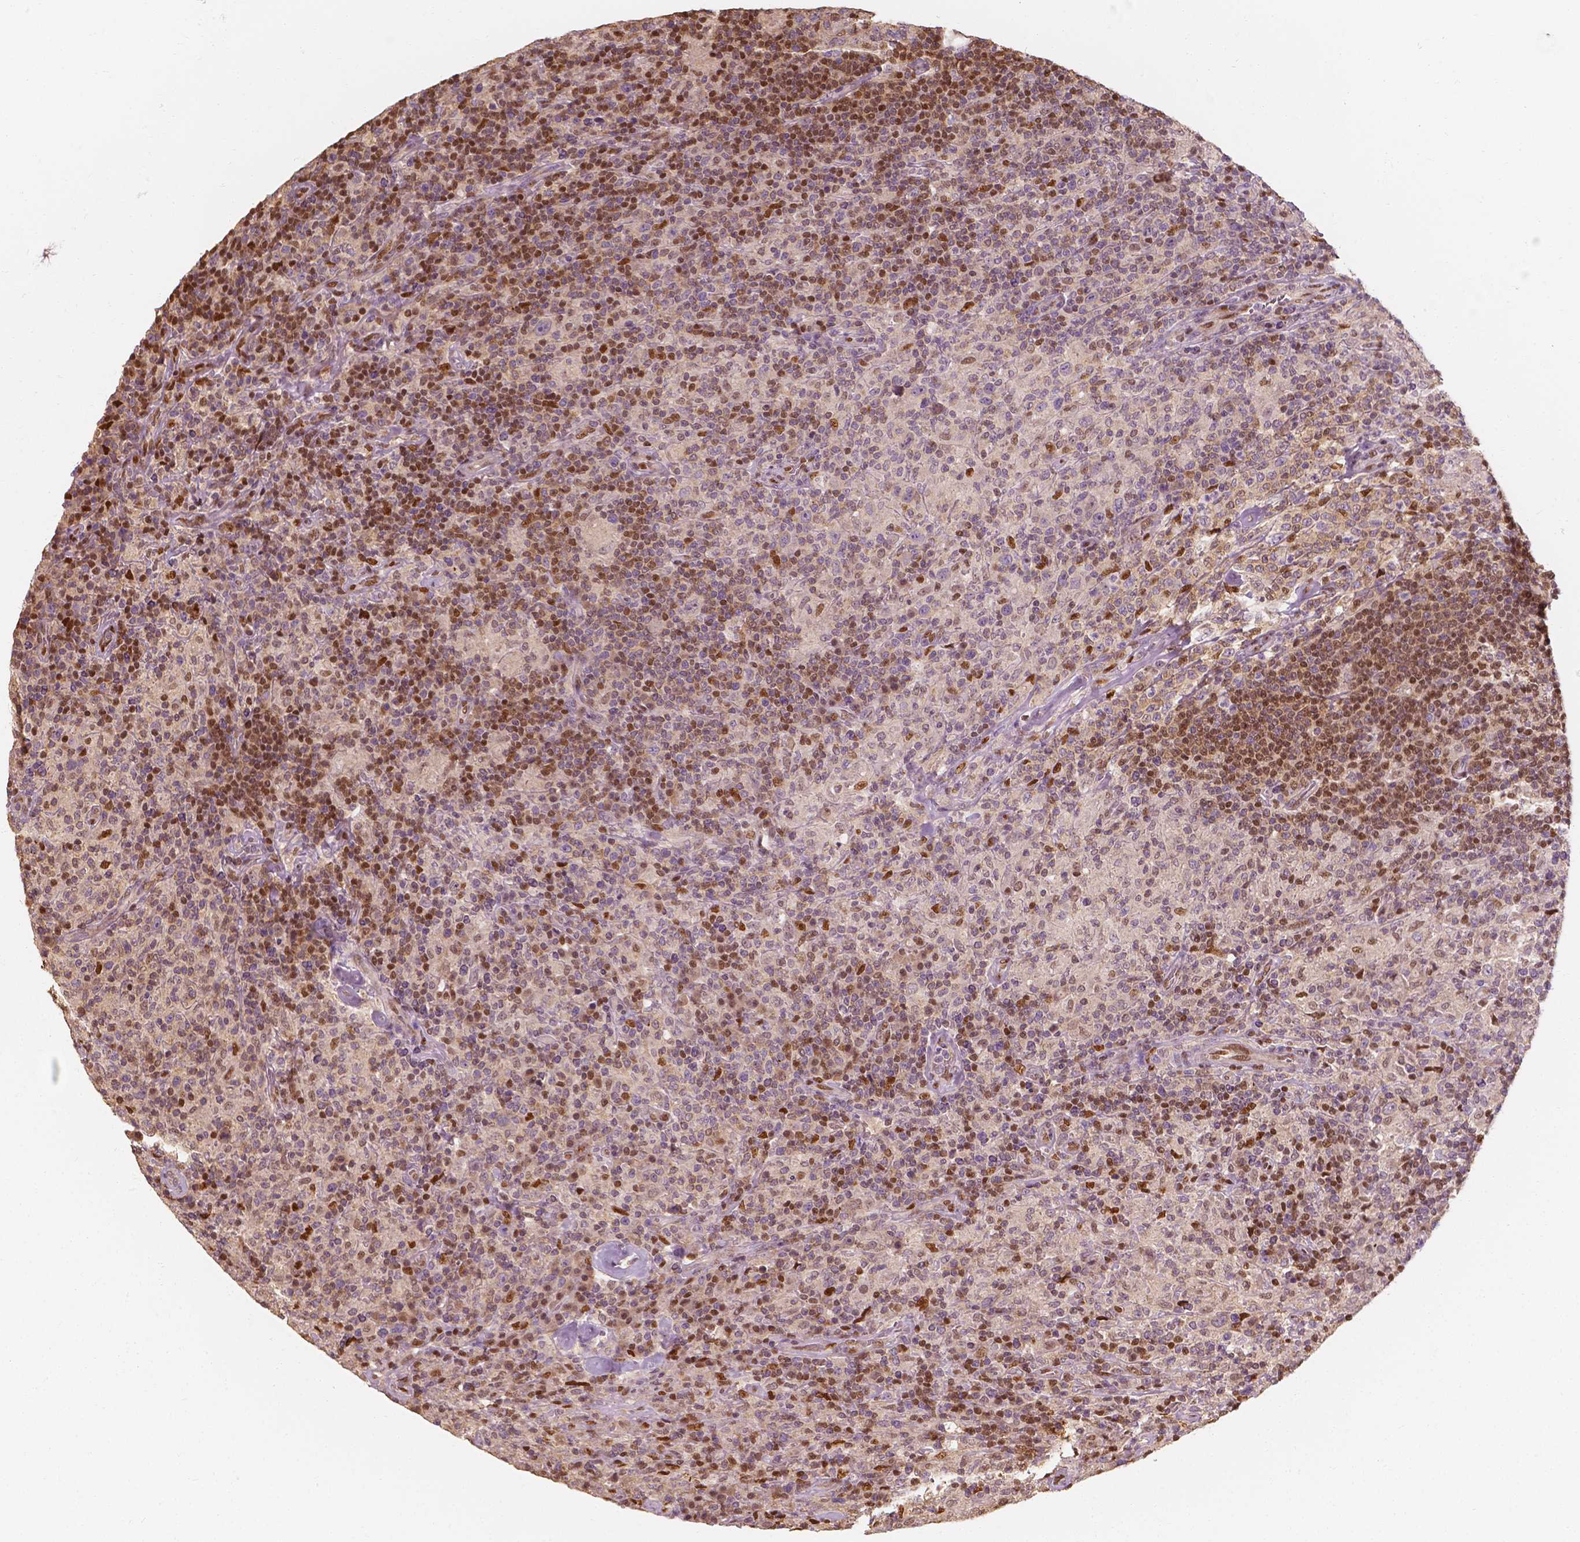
{"staining": {"intensity": "negative", "quantity": "none", "location": "none"}, "tissue": "lymphoma", "cell_type": "Tumor cells", "image_type": "cancer", "snomed": [{"axis": "morphology", "description": "Hodgkin's disease, NOS"}, {"axis": "topography", "description": "Lymph node"}], "caption": "Hodgkin's disease stained for a protein using immunohistochemistry displays no positivity tumor cells.", "gene": "TBC1D17", "patient": {"sex": "male", "age": 70}}